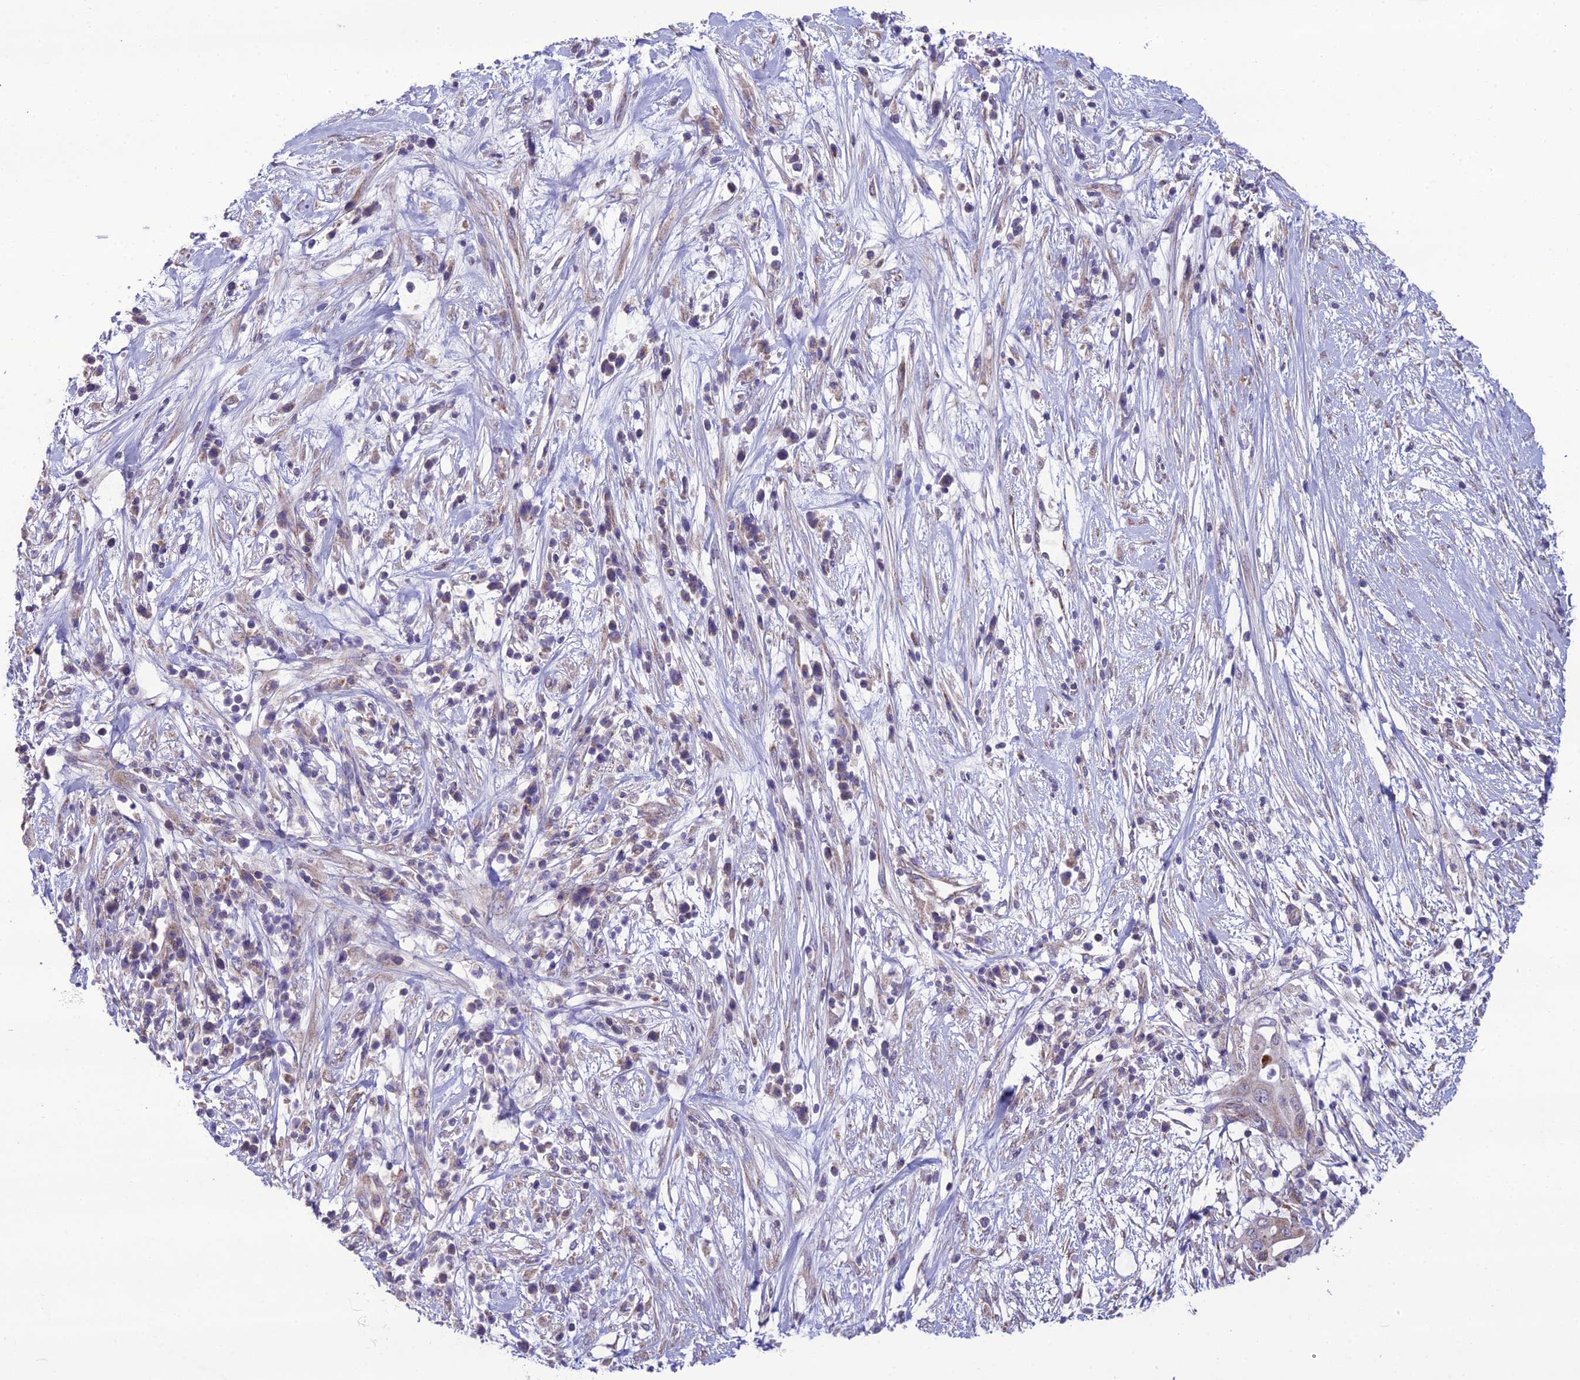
{"staining": {"intensity": "weak", "quantity": "<25%", "location": "cytoplasmic/membranous"}, "tissue": "pancreatic cancer", "cell_type": "Tumor cells", "image_type": "cancer", "snomed": [{"axis": "morphology", "description": "Adenocarcinoma, NOS"}, {"axis": "topography", "description": "Pancreas"}], "caption": "High power microscopy photomicrograph of an immunohistochemistry micrograph of pancreatic cancer (adenocarcinoma), revealing no significant expression in tumor cells.", "gene": "NODAL", "patient": {"sex": "male", "age": 68}}